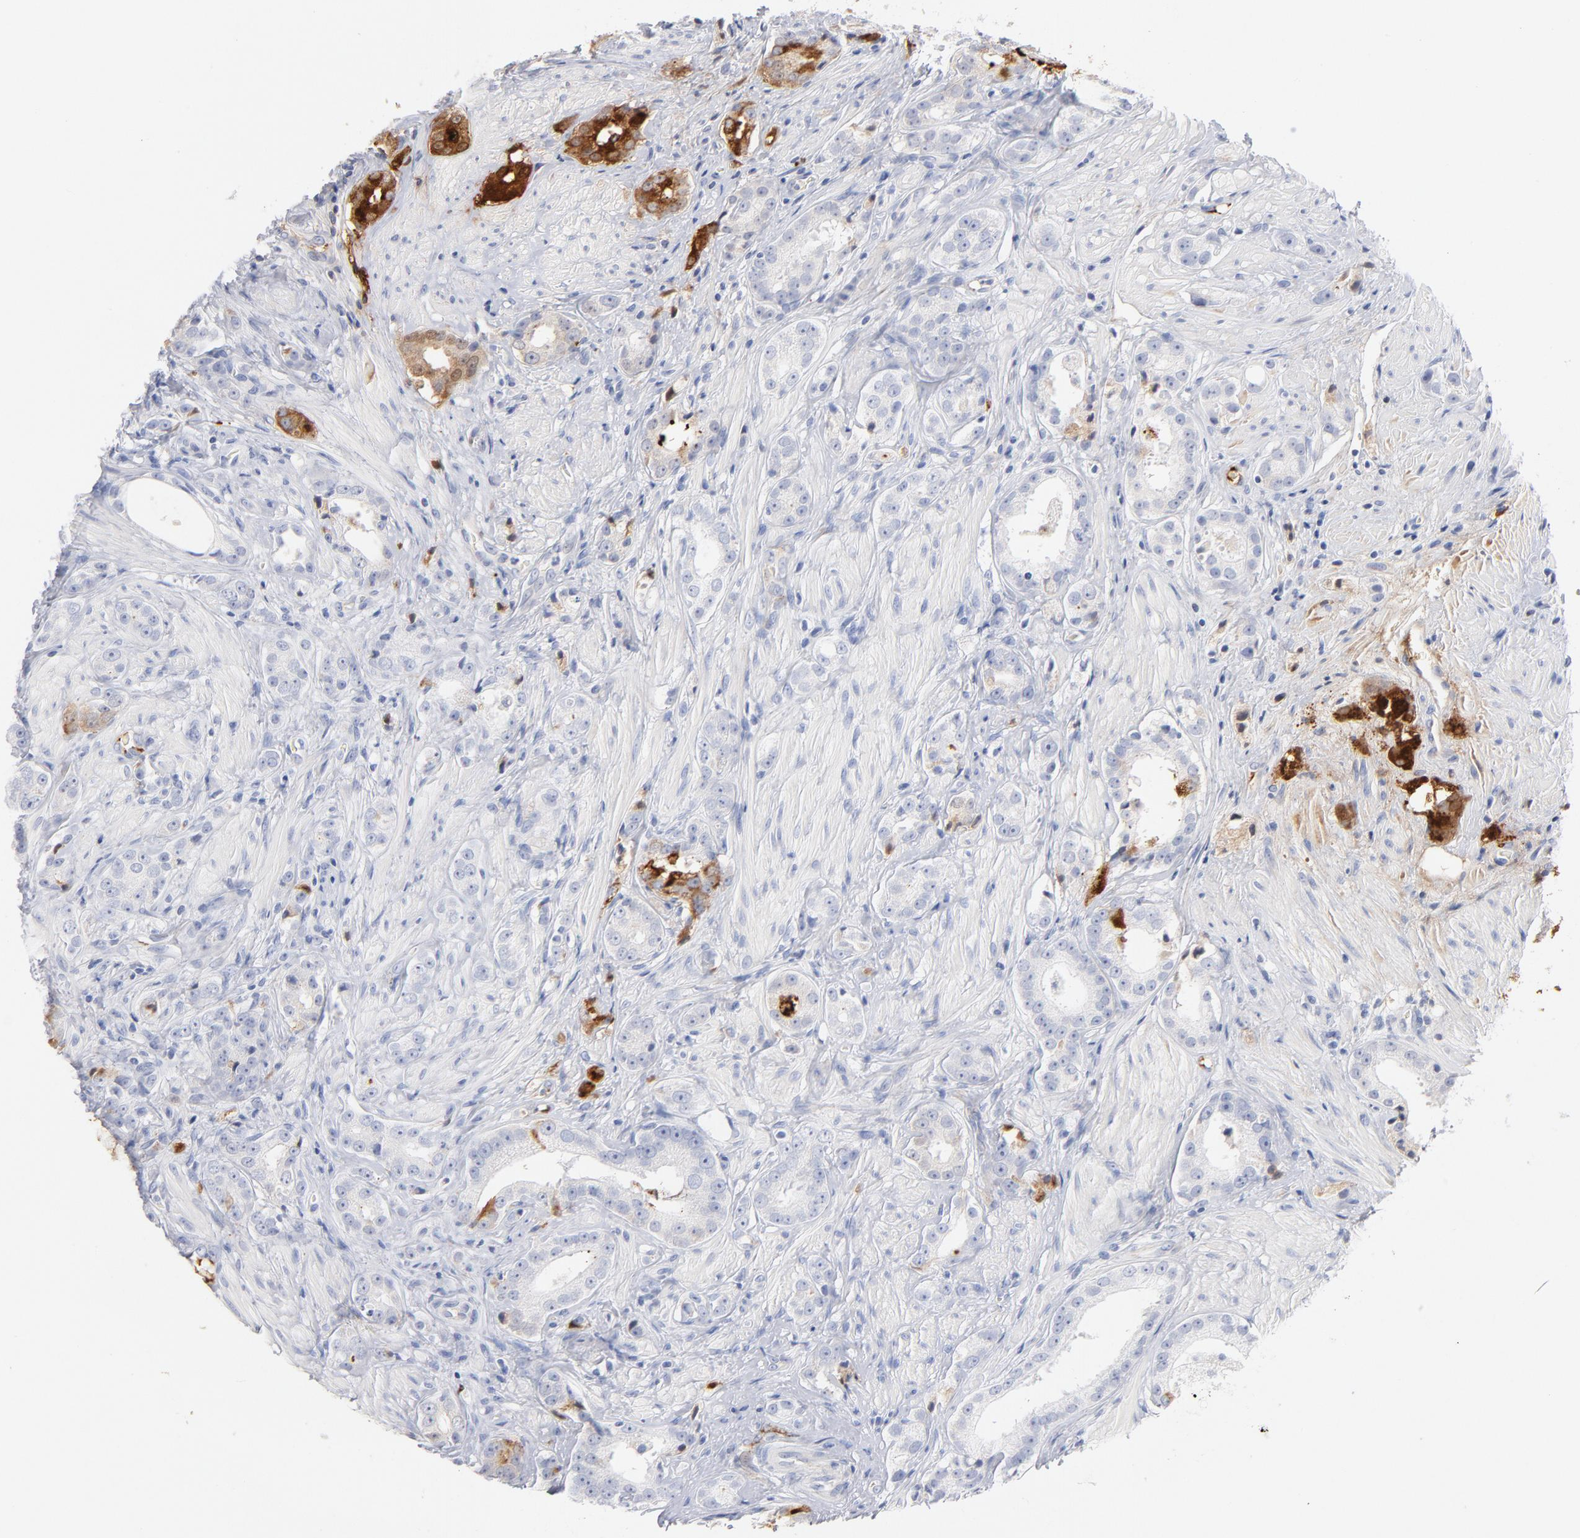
{"staining": {"intensity": "moderate", "quantity": "<25%", "location": "cytoplasmic/membranous"}, "tissue": "prostate cancer", "cell_type": "Tumor cells", "image_type": "cancer", "snomed": [{"axis": "morphology", "description": "Adenocarcinoma, Medium grade"}, {"axis": "topography", "description": "Prostate"}], "caption": "Human prostate cancer (medium-grade adenocarcinoma) stained with a protein marker reveals moderate staining in tumor cells.", "gene": "PLAT", "patient": {"sex": "male", "age": 53}}